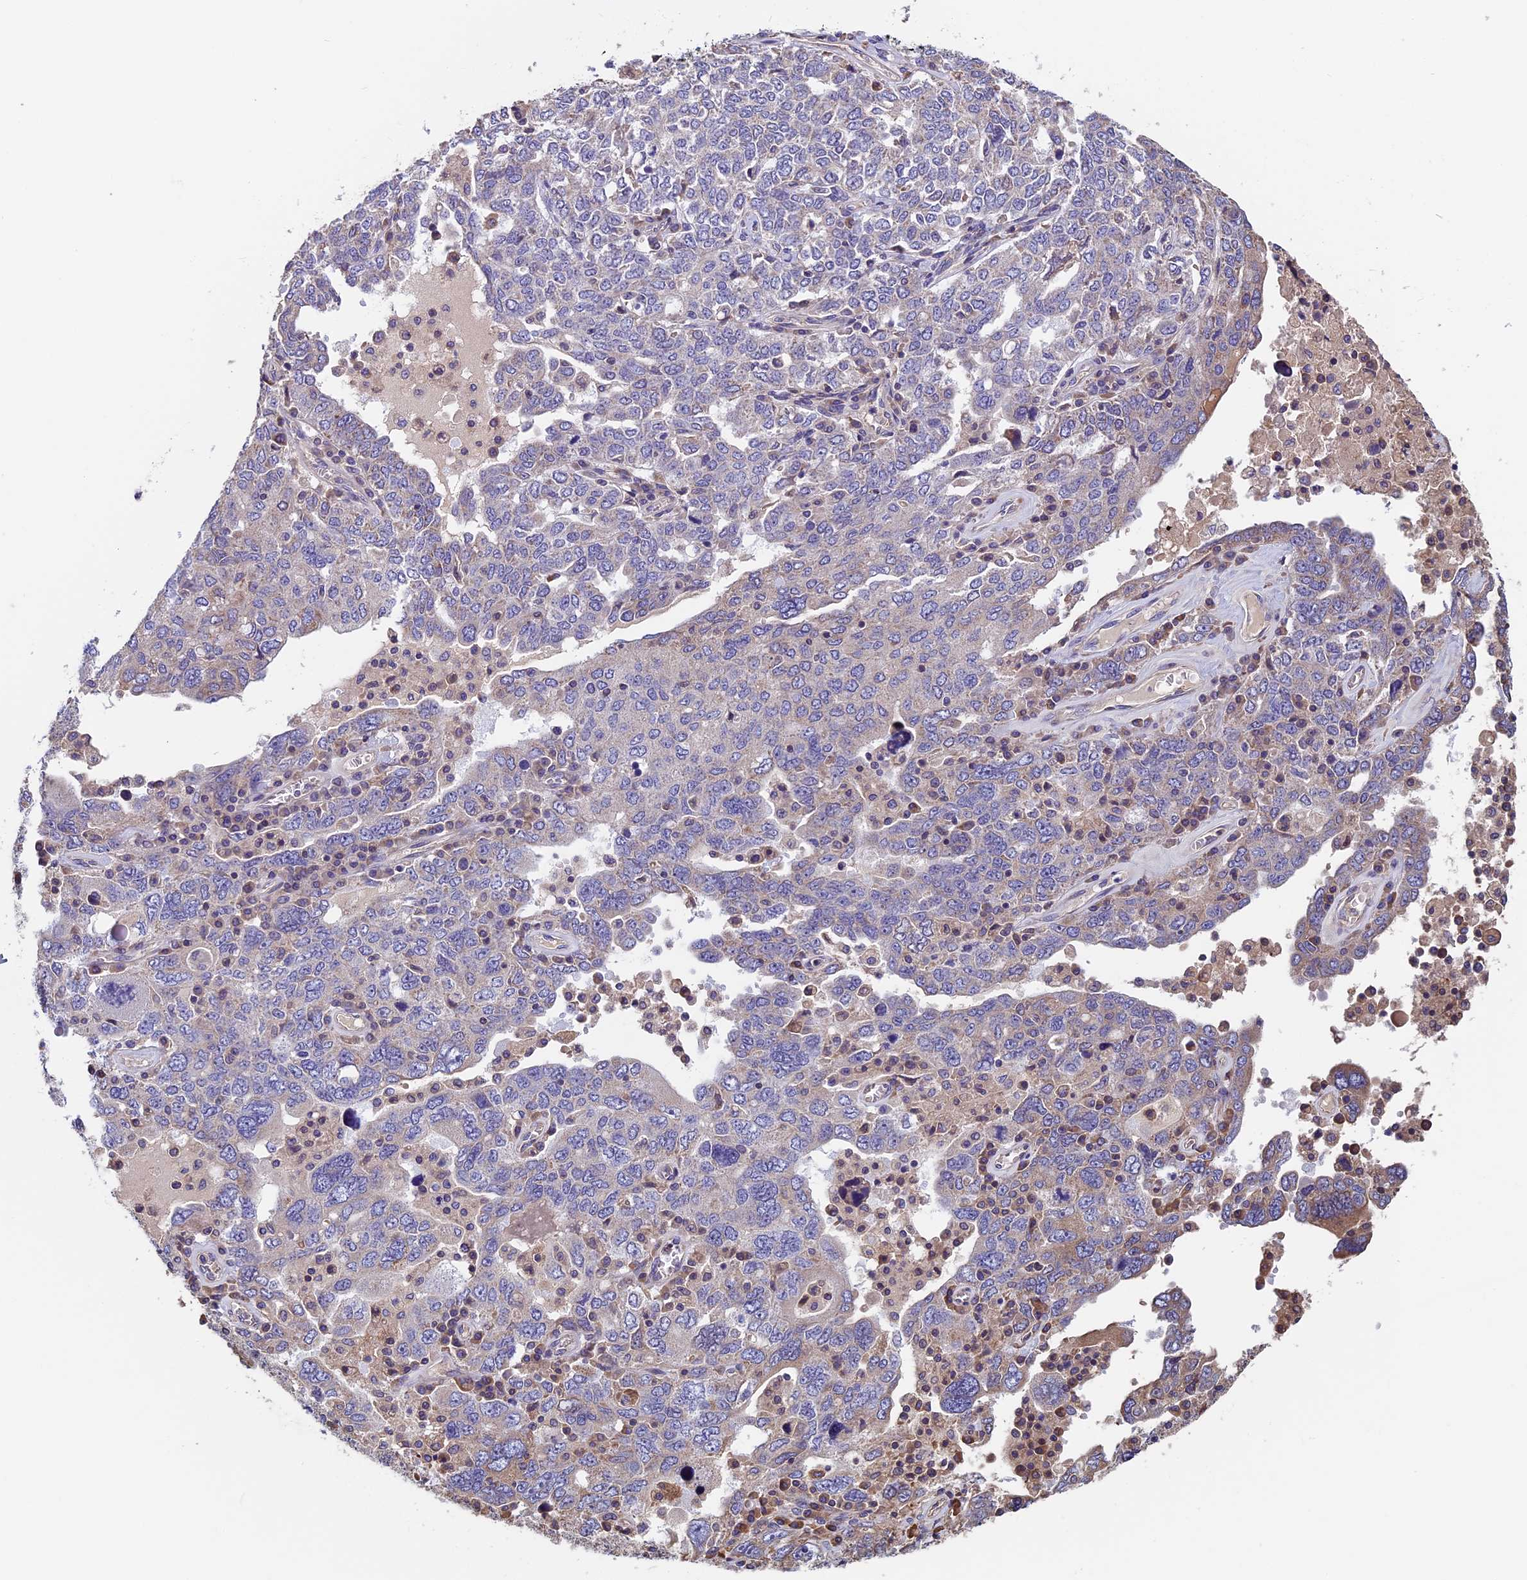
{"staining": {"intensity": "weak", "quantity": "<25%", "location": "cytoplasmic/membranous"}, "tissue": "ovarian cancer", "cell_type": "Tumor cells", "image_type": "cancer", "snomed": [{"axis": "morphology", "description": "Carcinoma, endometroid"}, {"axis": "topography", "description": "Ovary"}], "caption": "IHC micrograph of ovarian endometroid carcinoma stained for a protein (brown), which exhibits no staining in tumor cells. (Immunohistochemistry, brightfield microscopy, high magnification).", "gene": "CCDC153", "patient": {"sex": "female", "age": 62}}